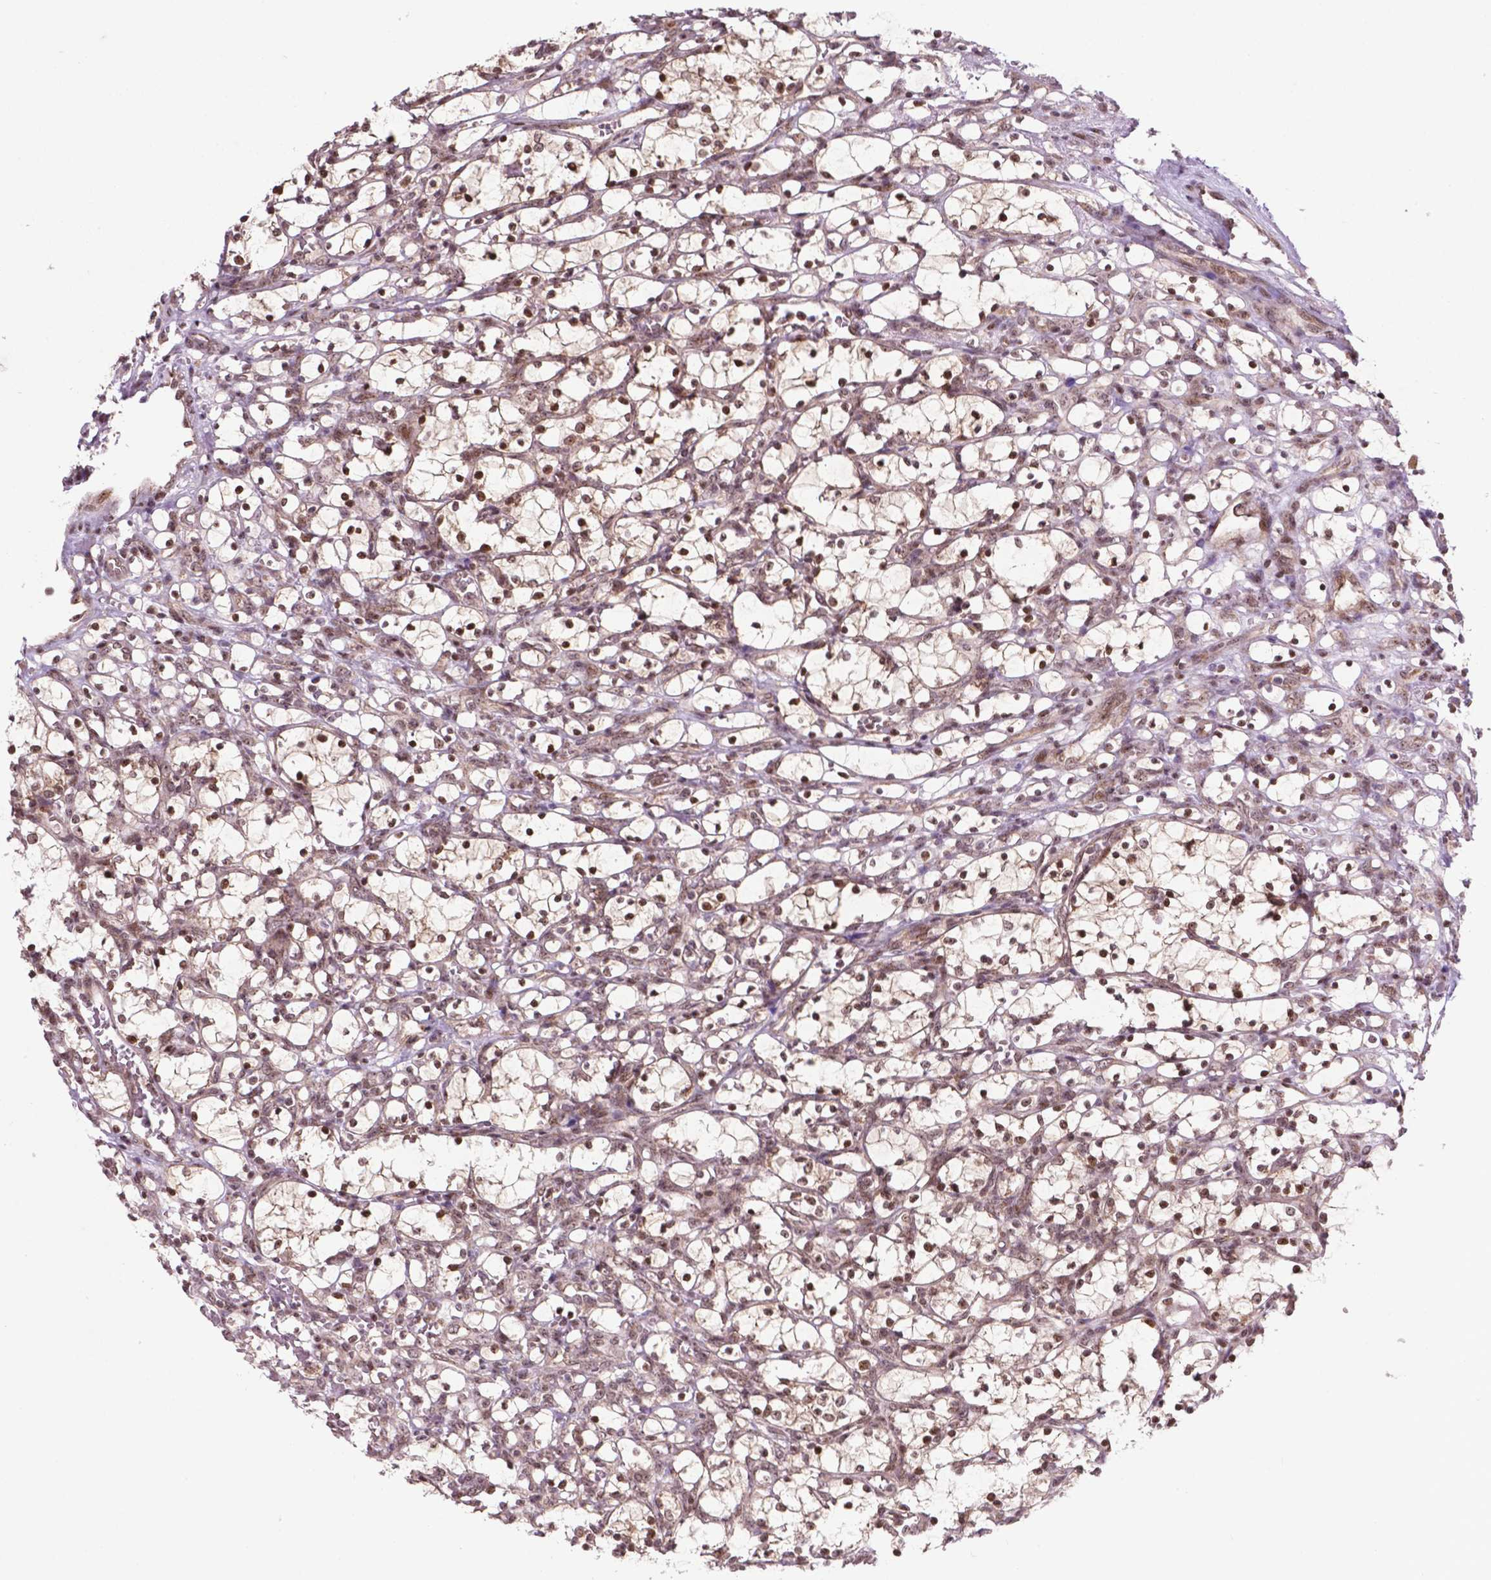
{"staining": {"intensity": "moderate", "quantity": ">75%", "location": "nuclear"}, "tissue": "renal cancer", "cell_type": "Tumor cells", "image_type": "cancer", "snomed": [{"axis": "morphology", "description": "Adenocarcinoma, NOS"}, {"axis": "topography", "description": "Kidney"}], "caption": "Renal adenocarcinoma stained with a protein marker displays moderate staining in tumor cells.", "gene": "CSNK2A1", "patient": {"sex": "female", "age": 69}}